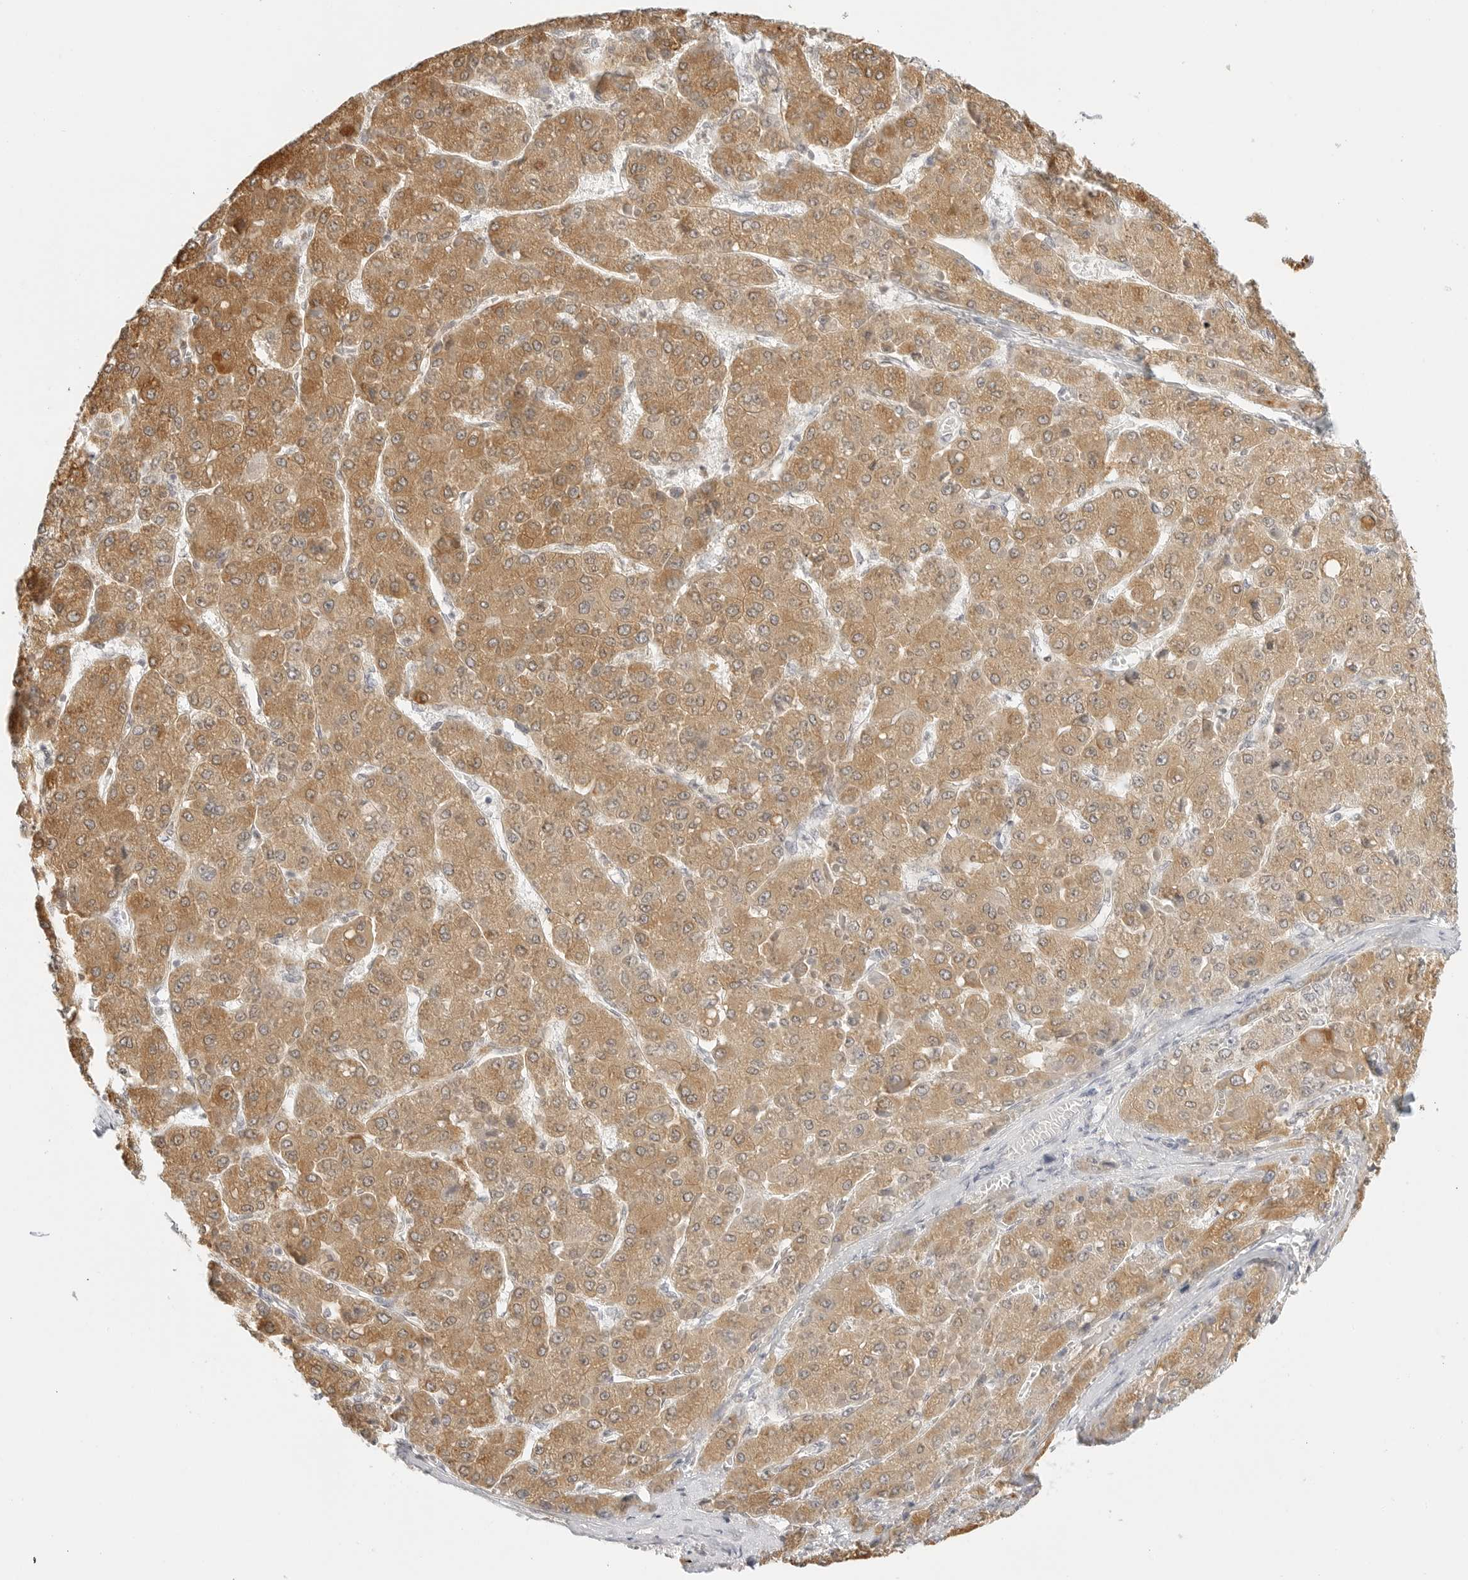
{"staining": {"intensity": "moderate", "quantity": ">75%", "location": "cytoplasmic/membranous"}, "tissue": "liver cancer", "cell_type": "Tumor cells", "image_type": "cancer", "snomed": [{"axis": "morphology", "description": "Carcinoma, Hepatocellular, NOS"}, {"axis": "topography", "description": "Liver"}], "caption": "This is a histology image of IHC staining of liver hepatocellular carcinoma, which shows moderate expression in the cytoplasmic/membranous of tumor cells.", "gene": "THEM4", "patient": {"sex": "female", "age": 73}}